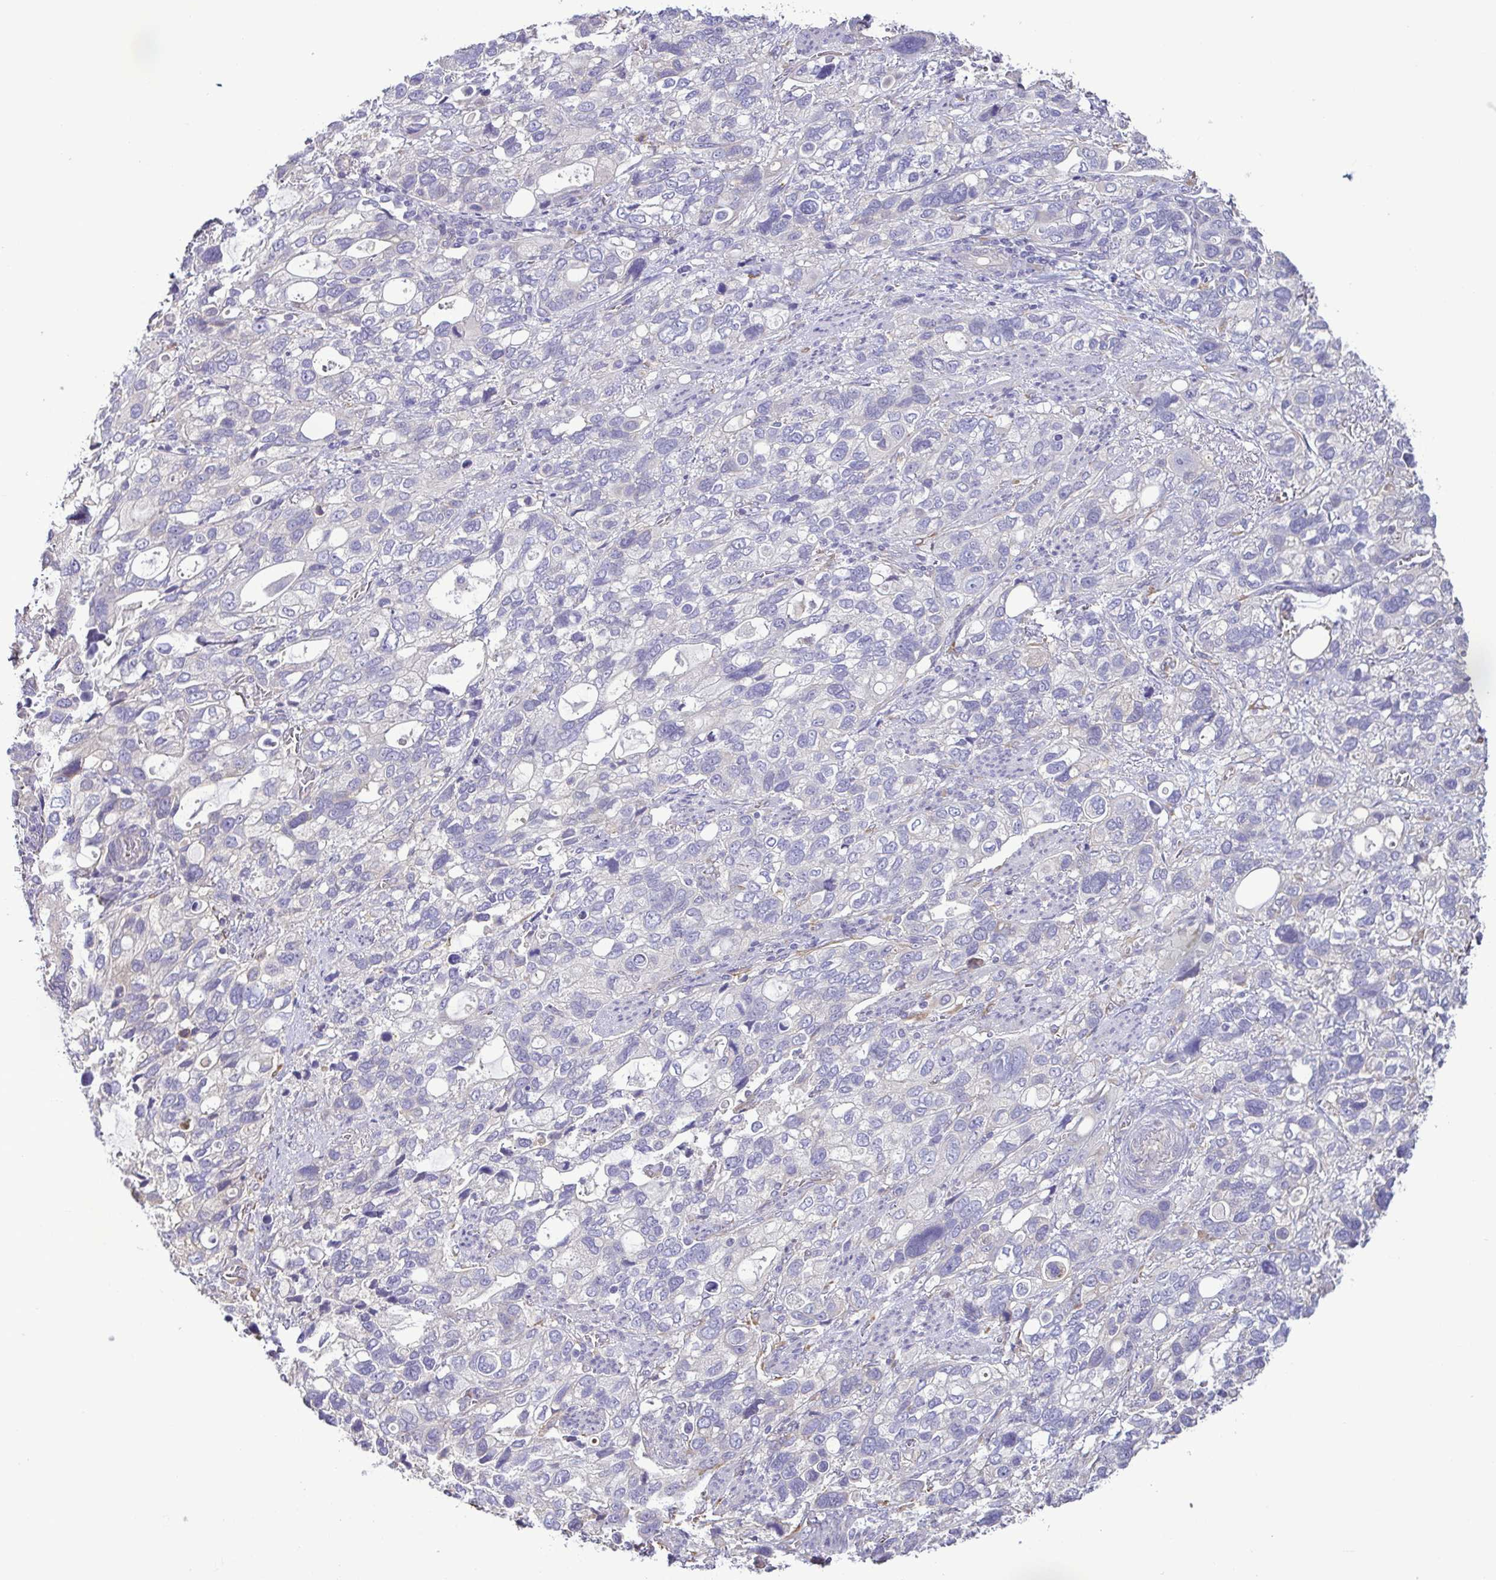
{"staining": {"intensity": "negative", "quantity": "none", "location": "none"}, "tissue": "stomach cancer", "cell_type": "Tumor cells", "image_type": "cancer", "snomed": [{"axis": "morphology", "description": "Adenocarcinoma, NOS"}, {"axis": "topography", "description": "Stomach, upper"}], "caption": "IHC histopathology image of human adenocarcinoma (stomach) stained for a protein (brown), which shows no expression in tumor cells.", "gene": "MYL10", "patient": {"sex": "female", "age": 81}}